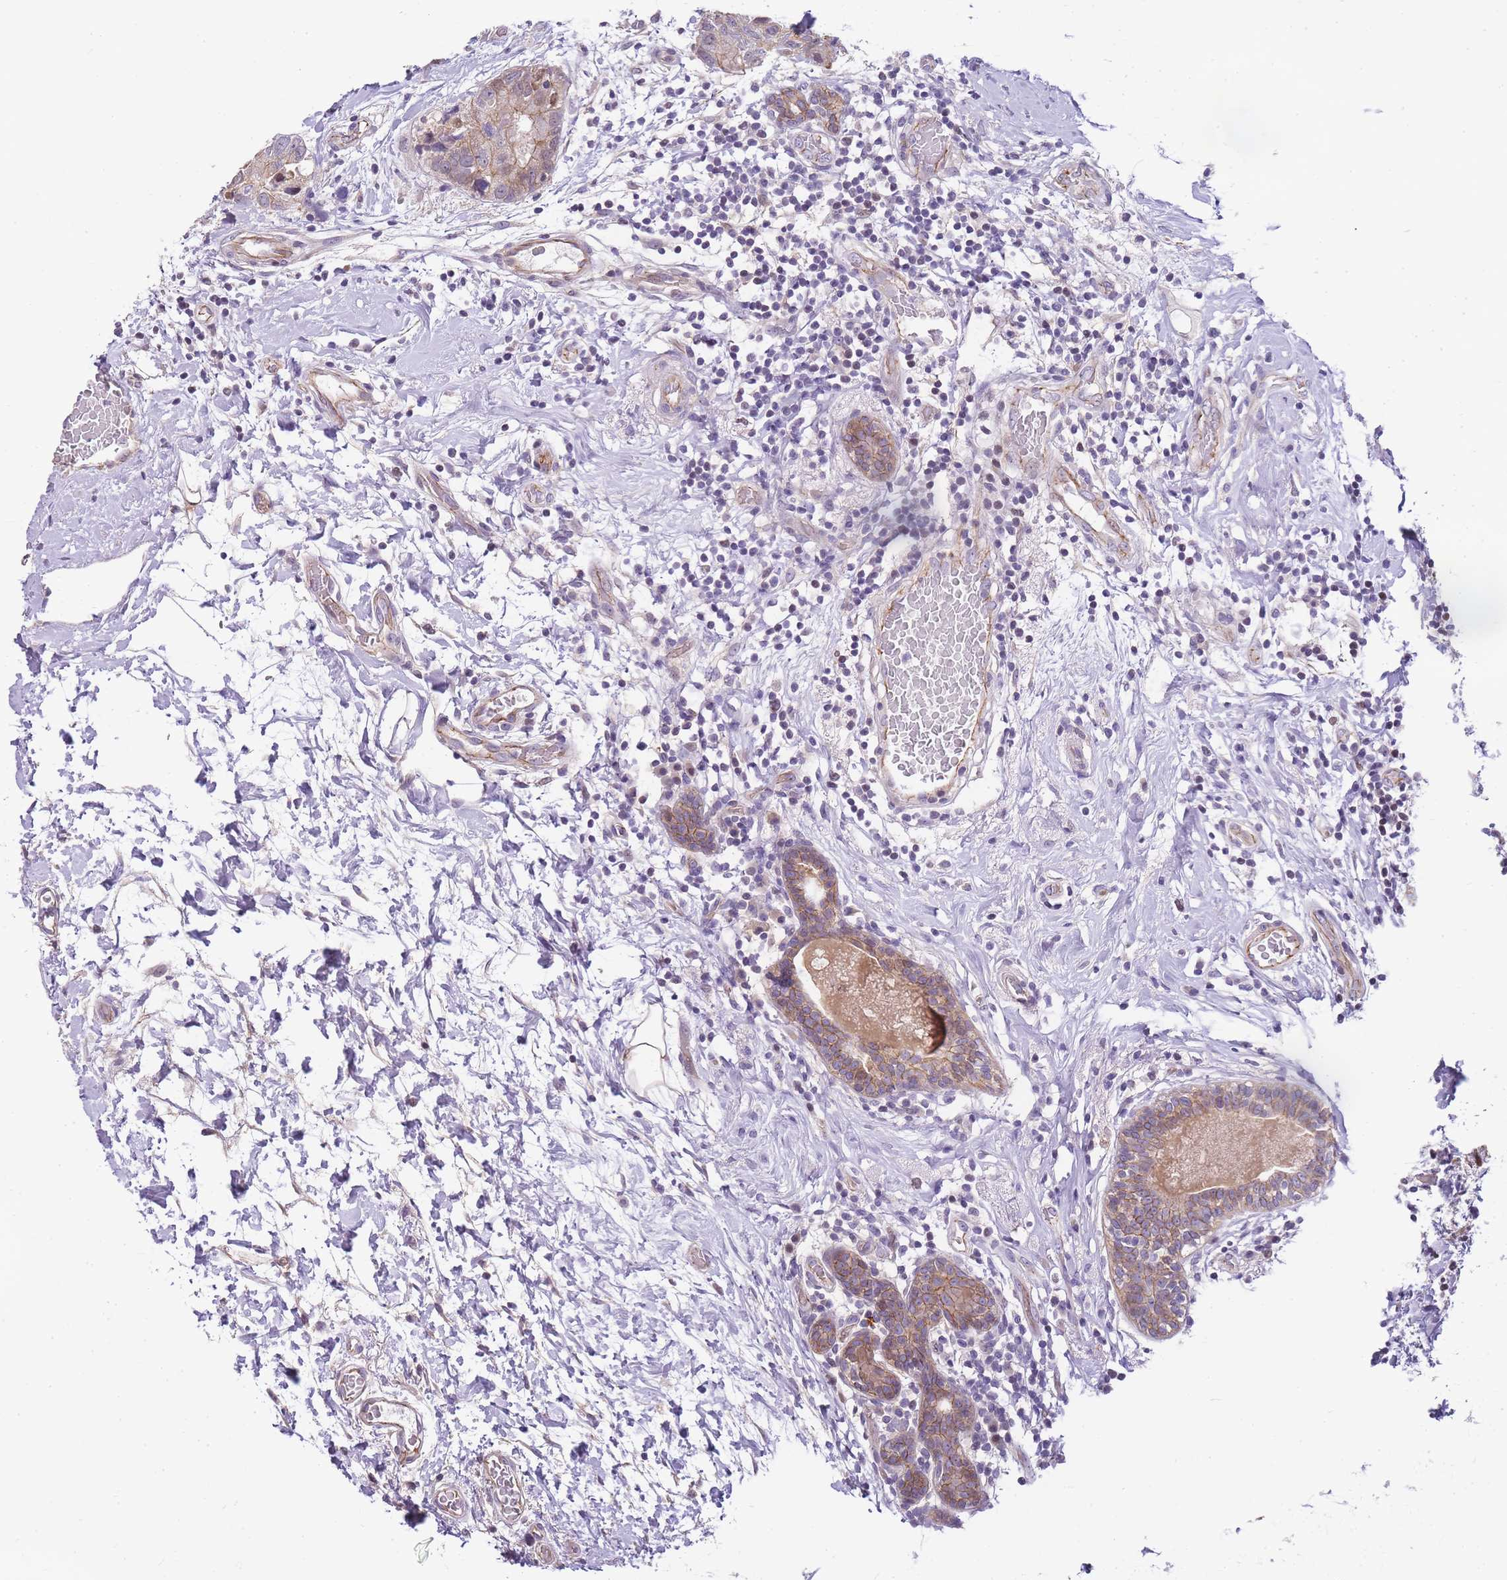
{"staining": {"intensity": "weak", "quantity": "25%-75%", "location": "cytoplasmic/membranous"}, "tissue": "breast cancer", "cell_type": "Tumor cells", "image_type": "cancer", "snomed": [{"axis": "morphology", "description": "Duct carcinoma"}, {"axis": "topography", "description": "Breast"}], "caption": "Immunohistochemistry (IHC) of human breast invasive ductal carcinoma shows low levels of weak cytoplasmic/membranous positivity in approximately 25%-75% of tumor cells.", "gene": "CLBA1", "patient": {"sex": "female", "age": 62}}